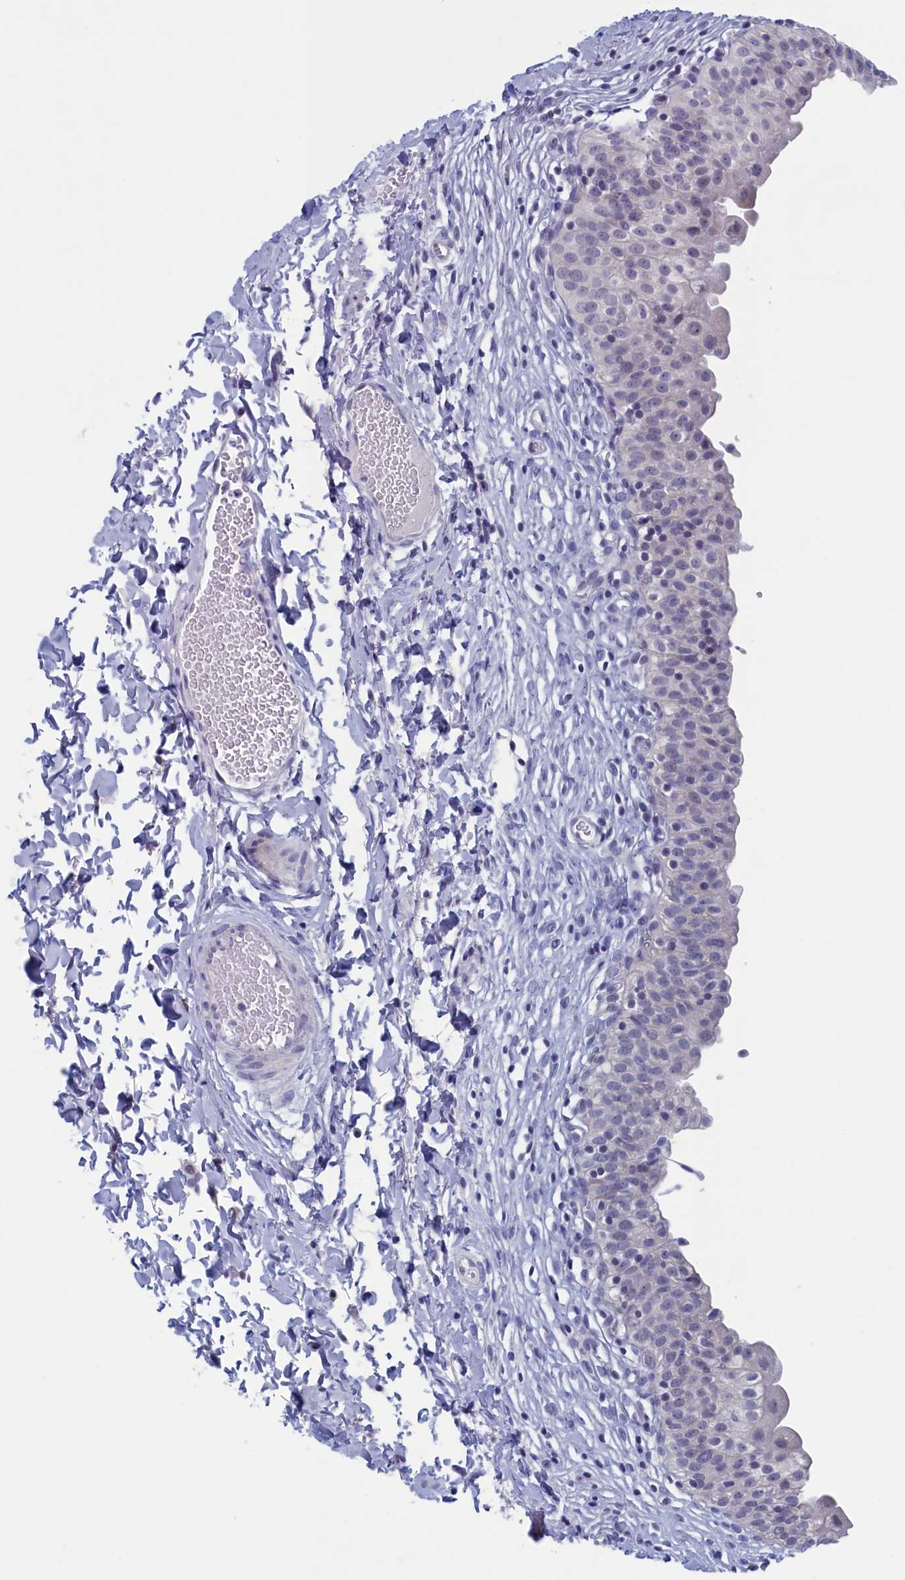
{"staining": {"intensity": "weak", "quantity": "<25%", "location": "cytoplasmic/membranous"}, "tissue": "urinary bladder", "cell_type": "Urothelial cells", "image_type": "normal", "snomed": [{"axis": "morphology", "description": "Normal tissue, NOS"}, {"axis": "topography", "description": "Urinary bladder"}], "caption": "Immunohistochemical staining of benign human urinary bladder demonstrates no significant staining in urothelial cells.", "gene": "WDR76", "patient": {"sex": "male", "age": 55}}